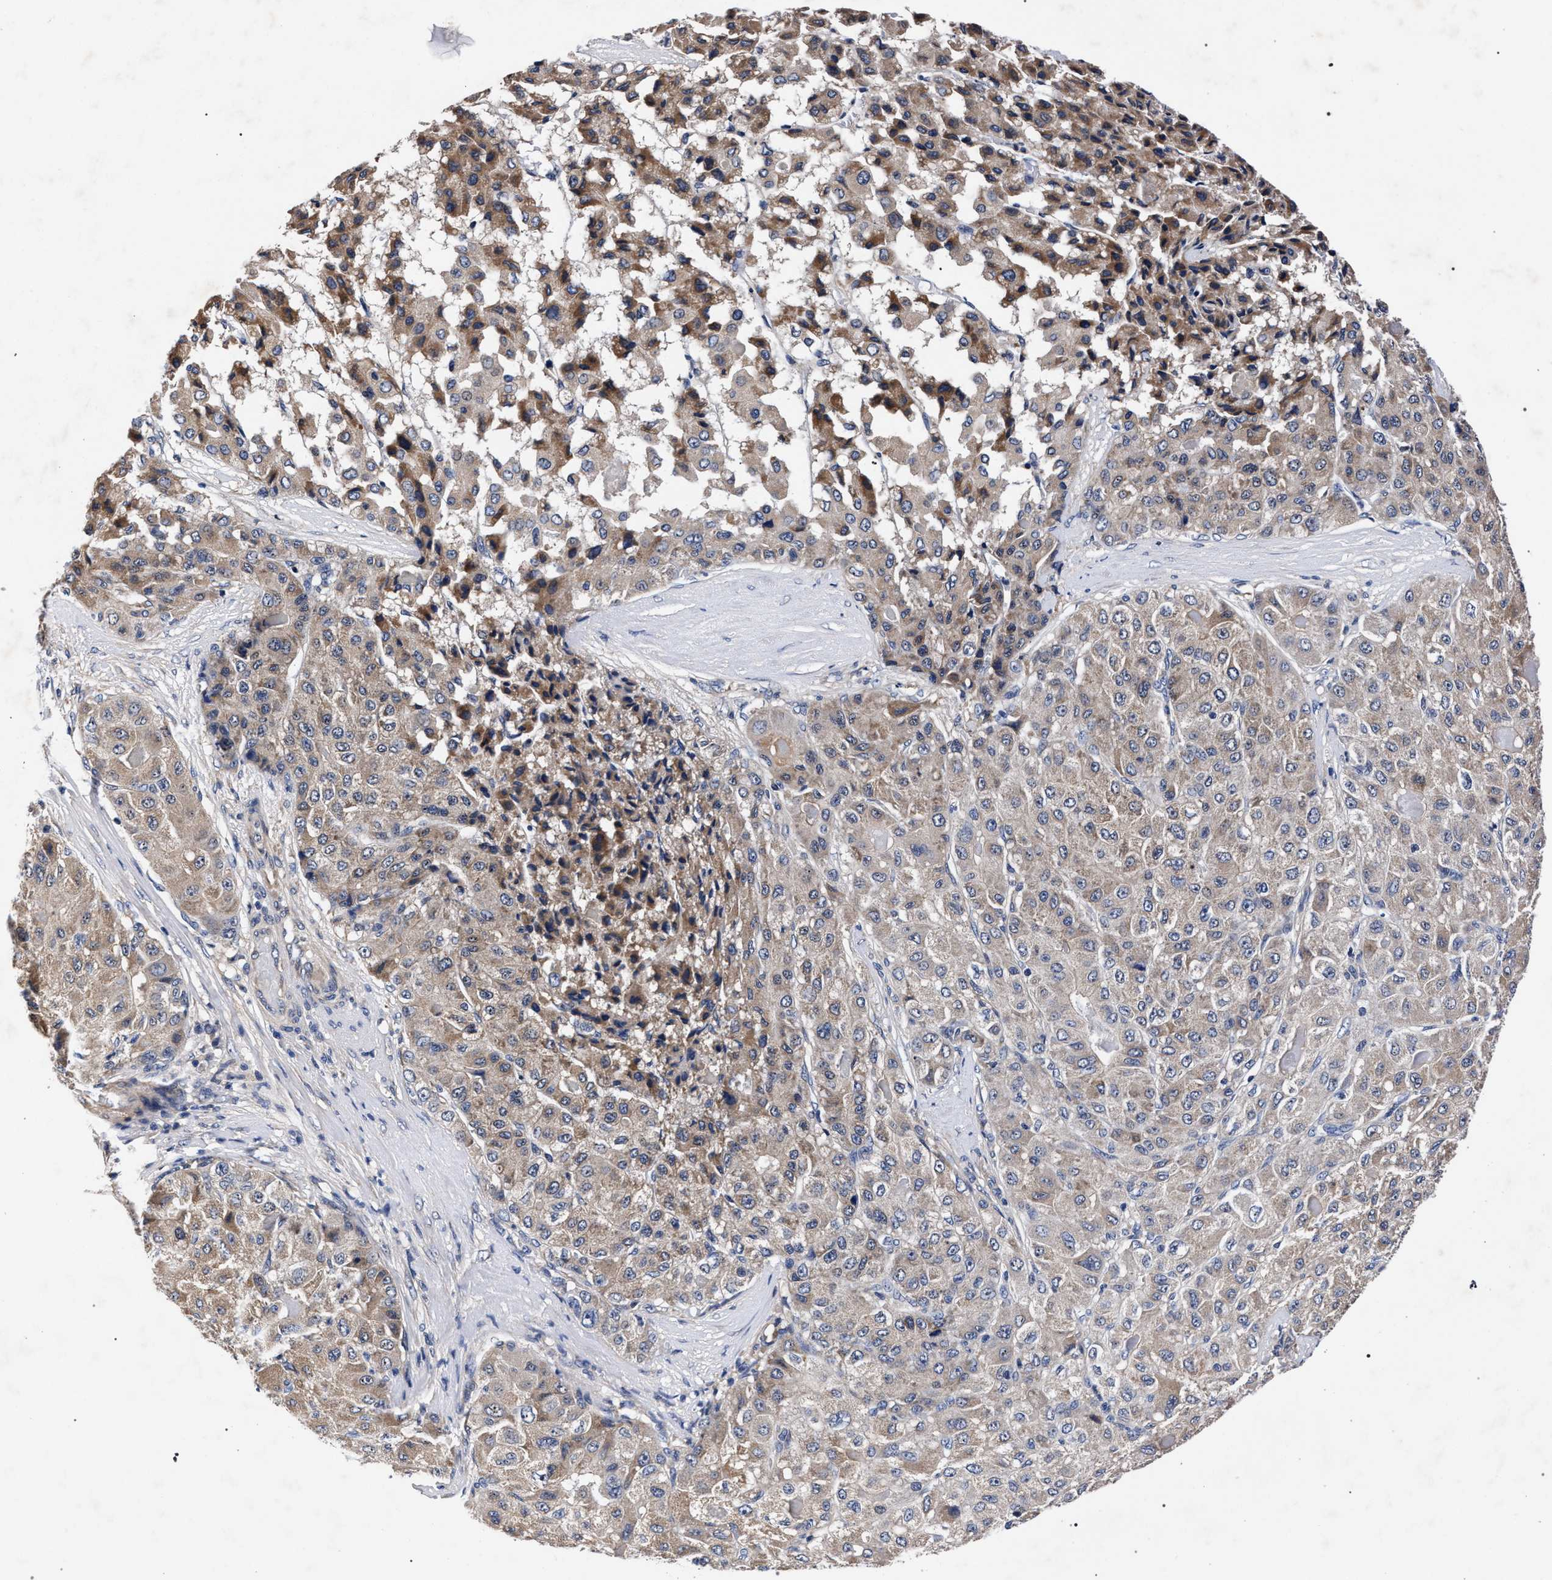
{"staining": {"intensity": "moderate", "quantity": "25%-75%", "location": "cytoplasmic/membranous"}, "tissue": "liver cancer", "cell_type": "Tumor cells", "image_type": "cancer", "snomed": [{"axis": "morphology", "description": "Carcinoma, Hepatocellular, NOS"}, {"axis": "topography", "description": "Liver"}], "caption": "Liver cancer tissue demonstrates moderate cytoplasmic/membranous expression in approximately 25%-75% of tumor cells", "gene": "CFAP95", "patient": {"sex": "male", "age": 80}}